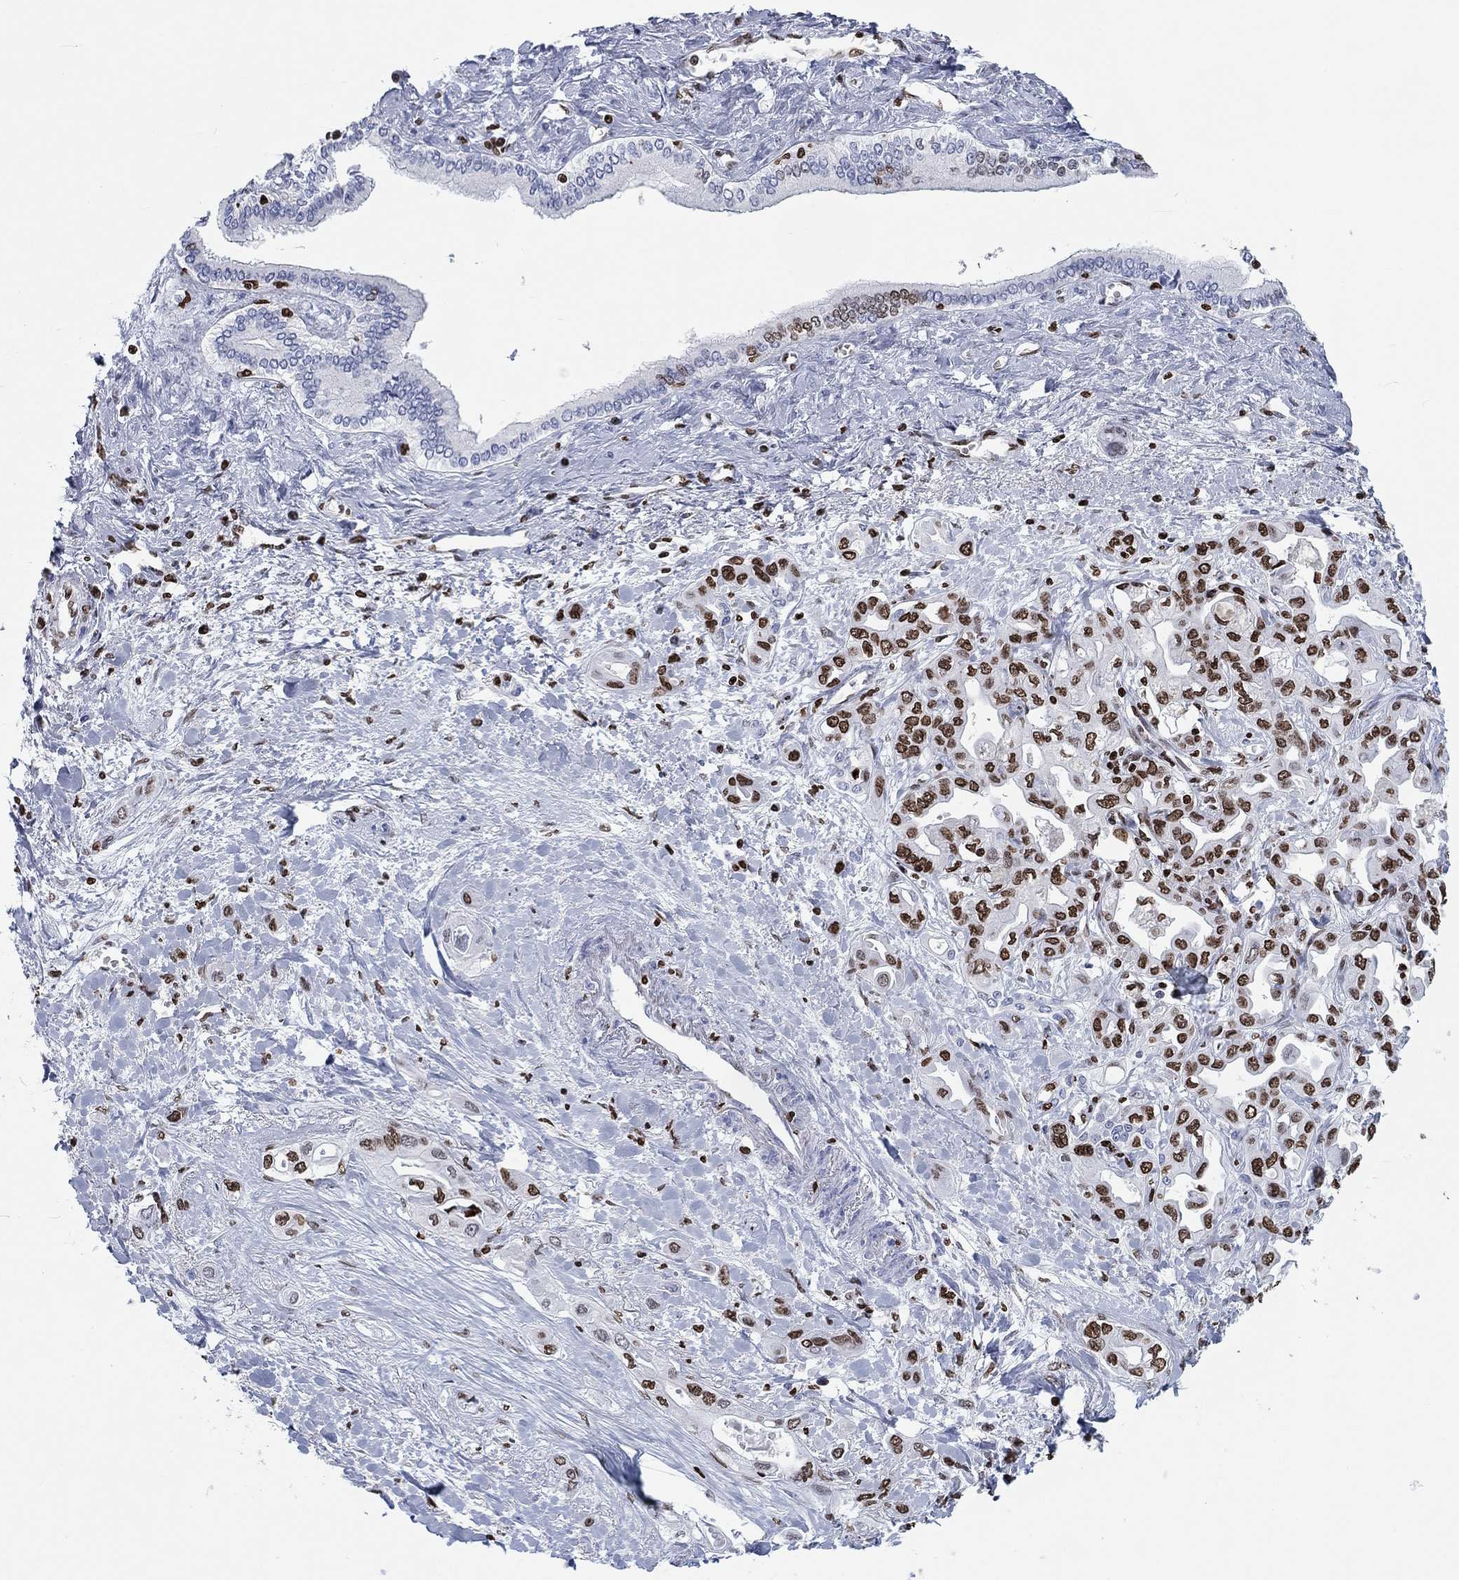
{"staining": {"intensity": "strong", "quantity": "25%-75%", "location": "nuclear"}, "tissue": "liver cancer", "cell_type": "Tumor cells", "image_type": "cancer", "snomed": [{"axis": "morphology", "description": "Cholangiocarcinoma"}, {"axis": "topography", "description": "Liver"}], "caption": "A high amount of strong nuclear expression is seen in approximately 25%-75% of tumor cells in cholangiocarcinoma (liver) tissue.", "gene": "H1-5", "patient": {"sex": "female", "age": 64}}